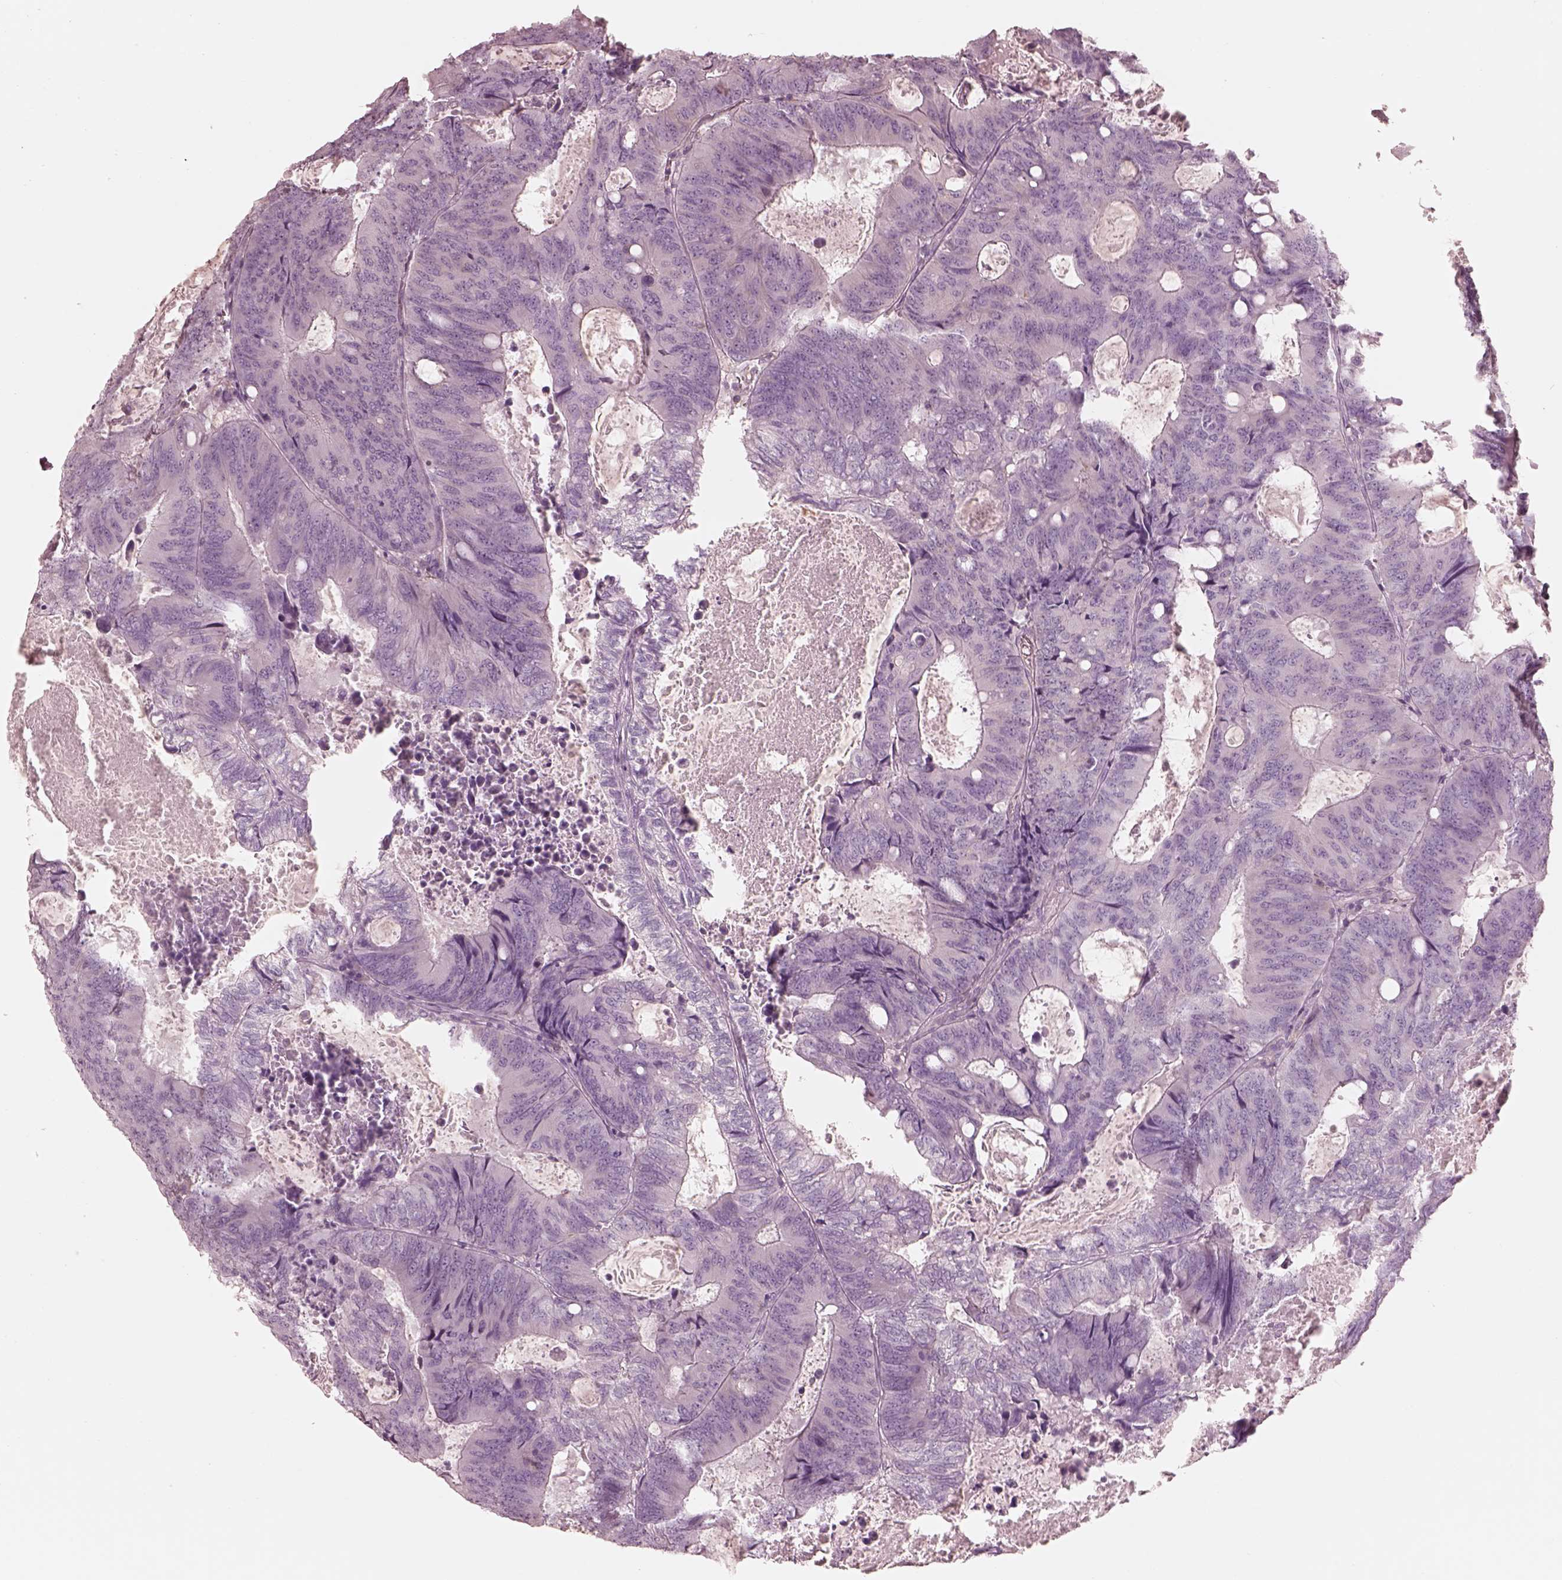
{"staining": {"intensity": "negative", "quantity": "none", "location": "none"}, "tissue": "colorectal cancer", "cell_type": "Tumor cells", "image_type": "cancer", "snomed": [{"axis": "morphology", "description": "Adenocarcinoma, NOS"}, {"axis": "topography", "description": "Colon"}], "caption": "Protein analysis of colorectal adenocarcinoma exhibits no significant staining in tumor cells. Nuclei are stained in blue.", "gene": "GPRIN1", "patient": {"sex": "male", "age": 67}}